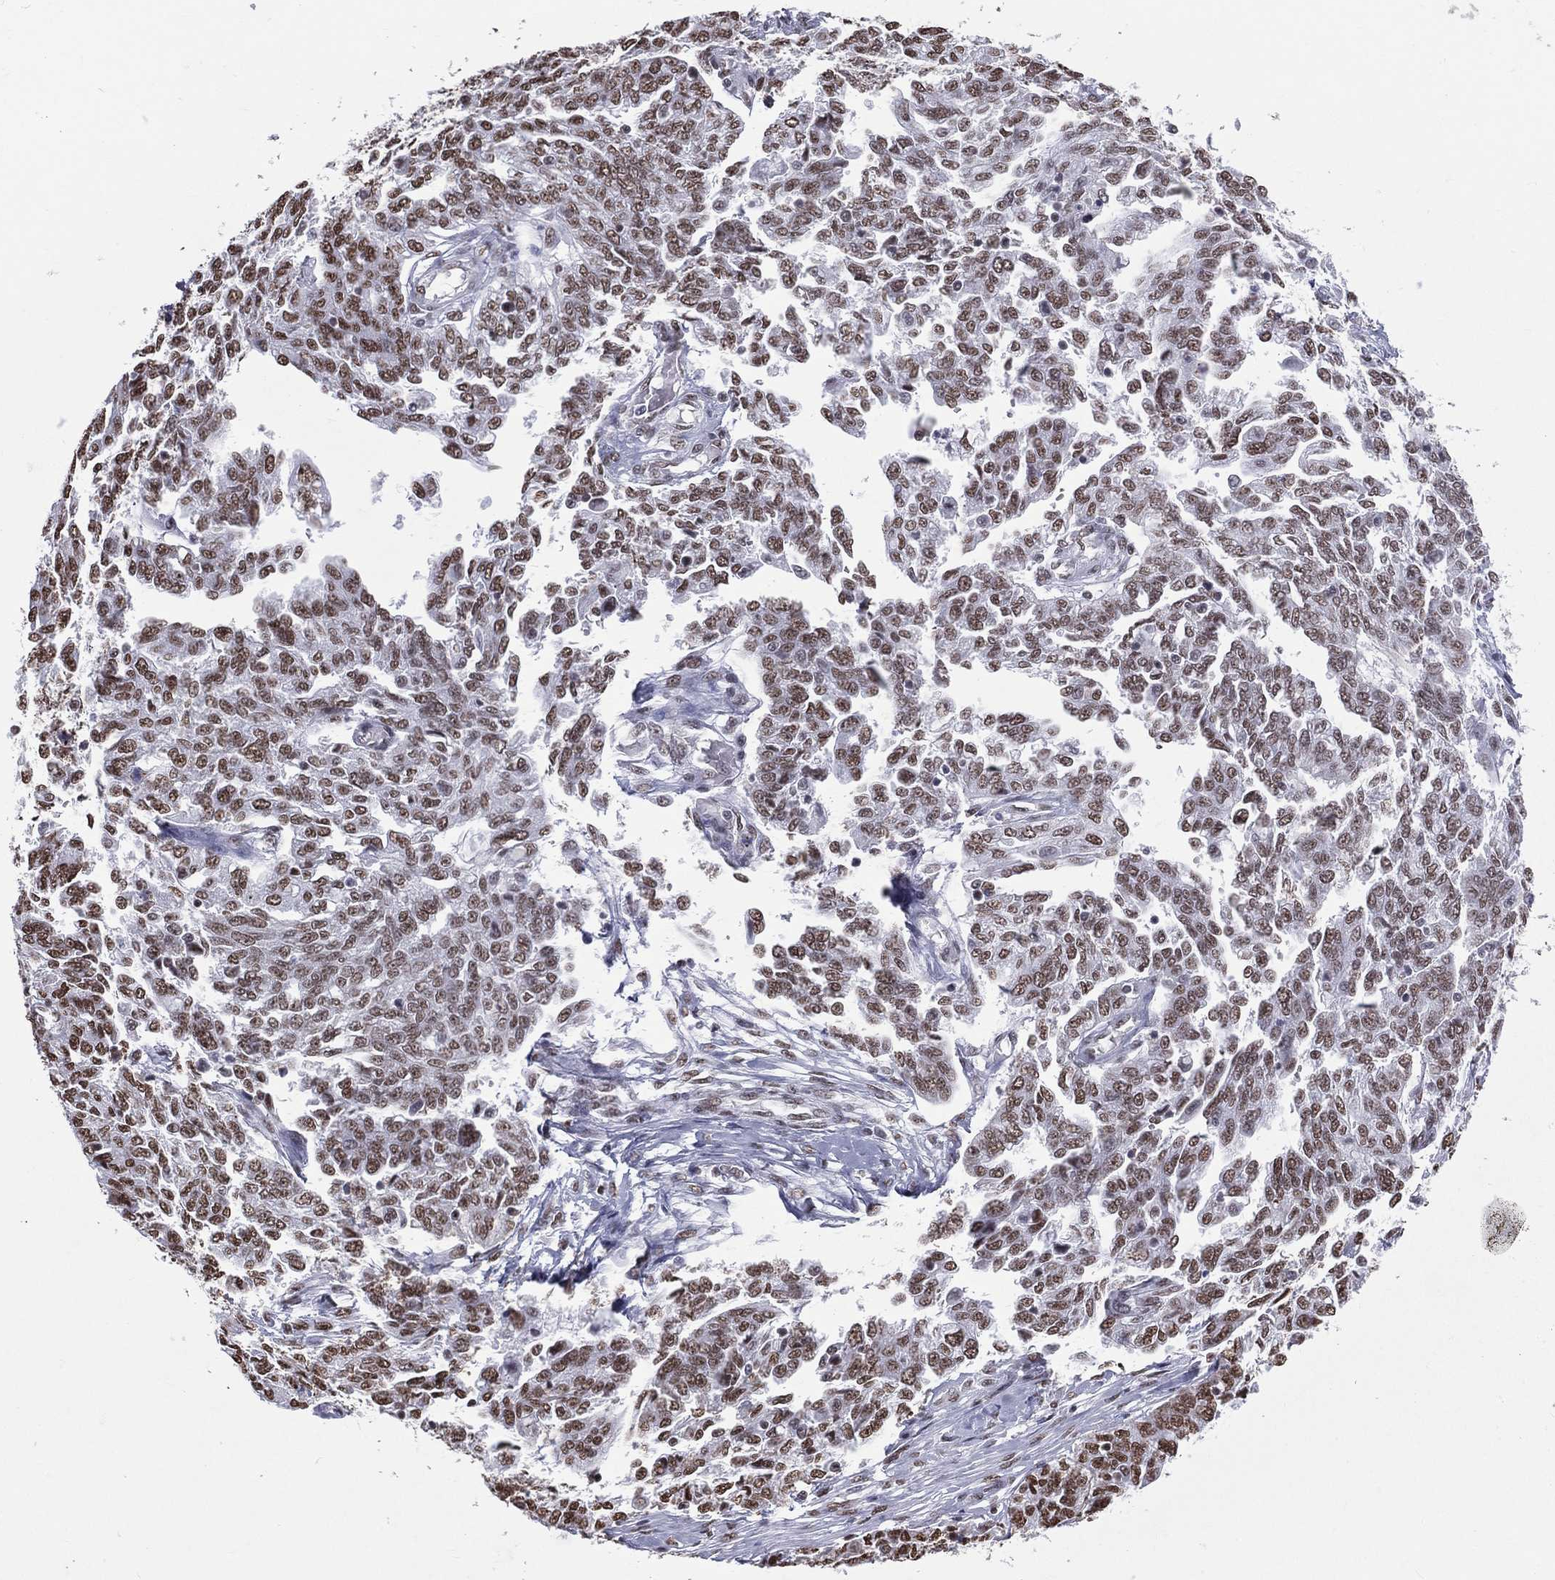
{"staining": {"intensity": "strong", "quantity": "25%-75%", "location": "nuclear"}, "tissue": "ovarian cancer", "cell_type": "Tumor cells", "image_type": "cancer", "snomed": [{"axis": "morphology", "description": "Cystadenocarcinoma, serous, NOS"}, {"axis": "topography", "description": "Ovary"}], "caption": "Ovarian cancer tissue shows strong nuclear positivity in approximately 25%-75% of tumor cells", "gene": "ZNF7", "patient": {"sex": "female", "age": 67}}